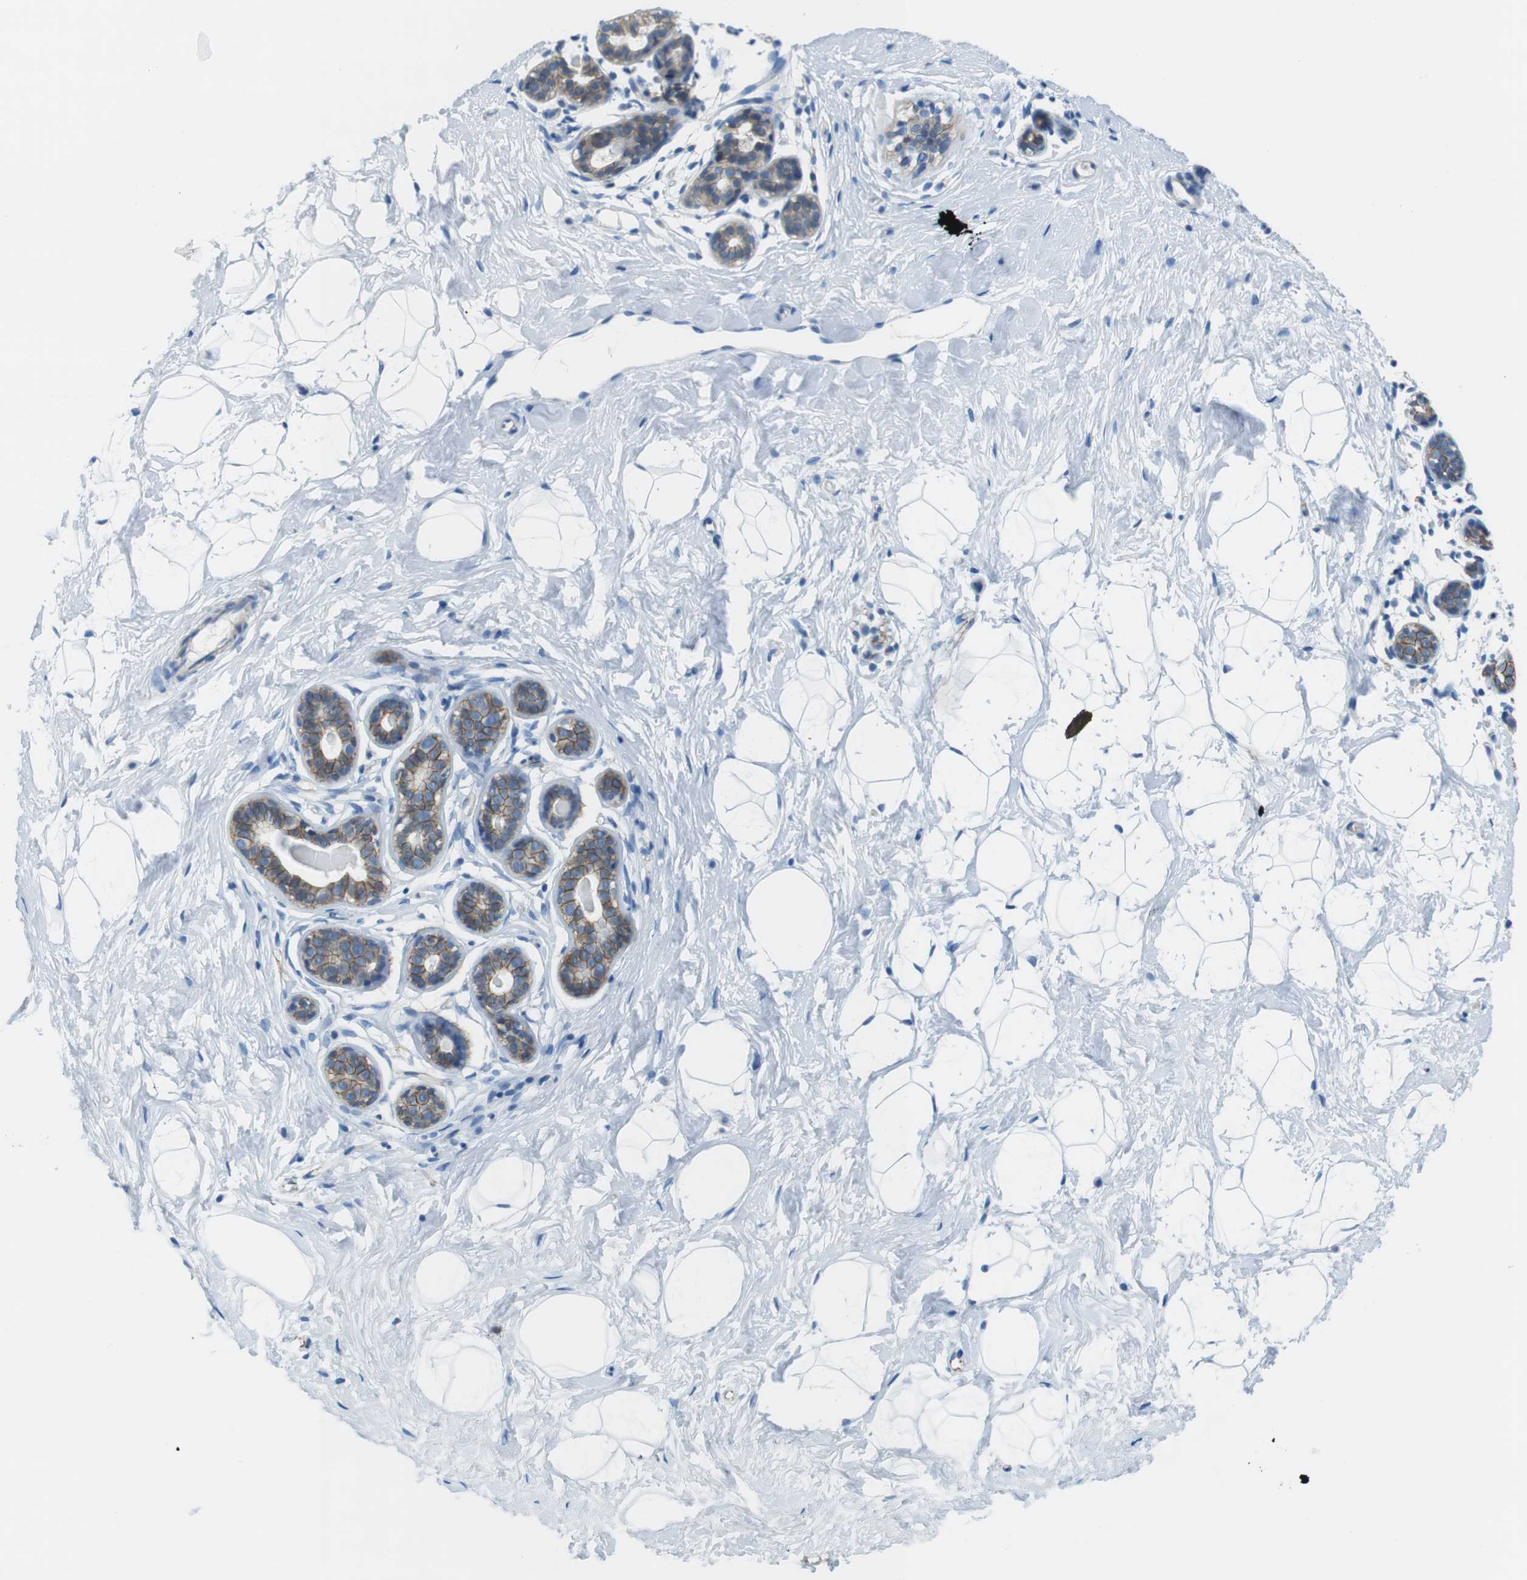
{"staining": {"intensity": "negative", "quantity": "none", "location": "none"}, "tissue": "breast", "cell_type": "Adipocytes", "image_type": "normal", "snomed": [{"axis": "morphology", "description": "Normal tissue, NOS"}, {"axis": "topography", "description": "Breast"}], "caption": "The micrograph exhibits no significant expression in adipocytes of breast. (Immunohistochemistry, brightfield microscopy, high magnification).", "gene": "SLC6A6", "patient": {"sex": "female", "age": 23}}